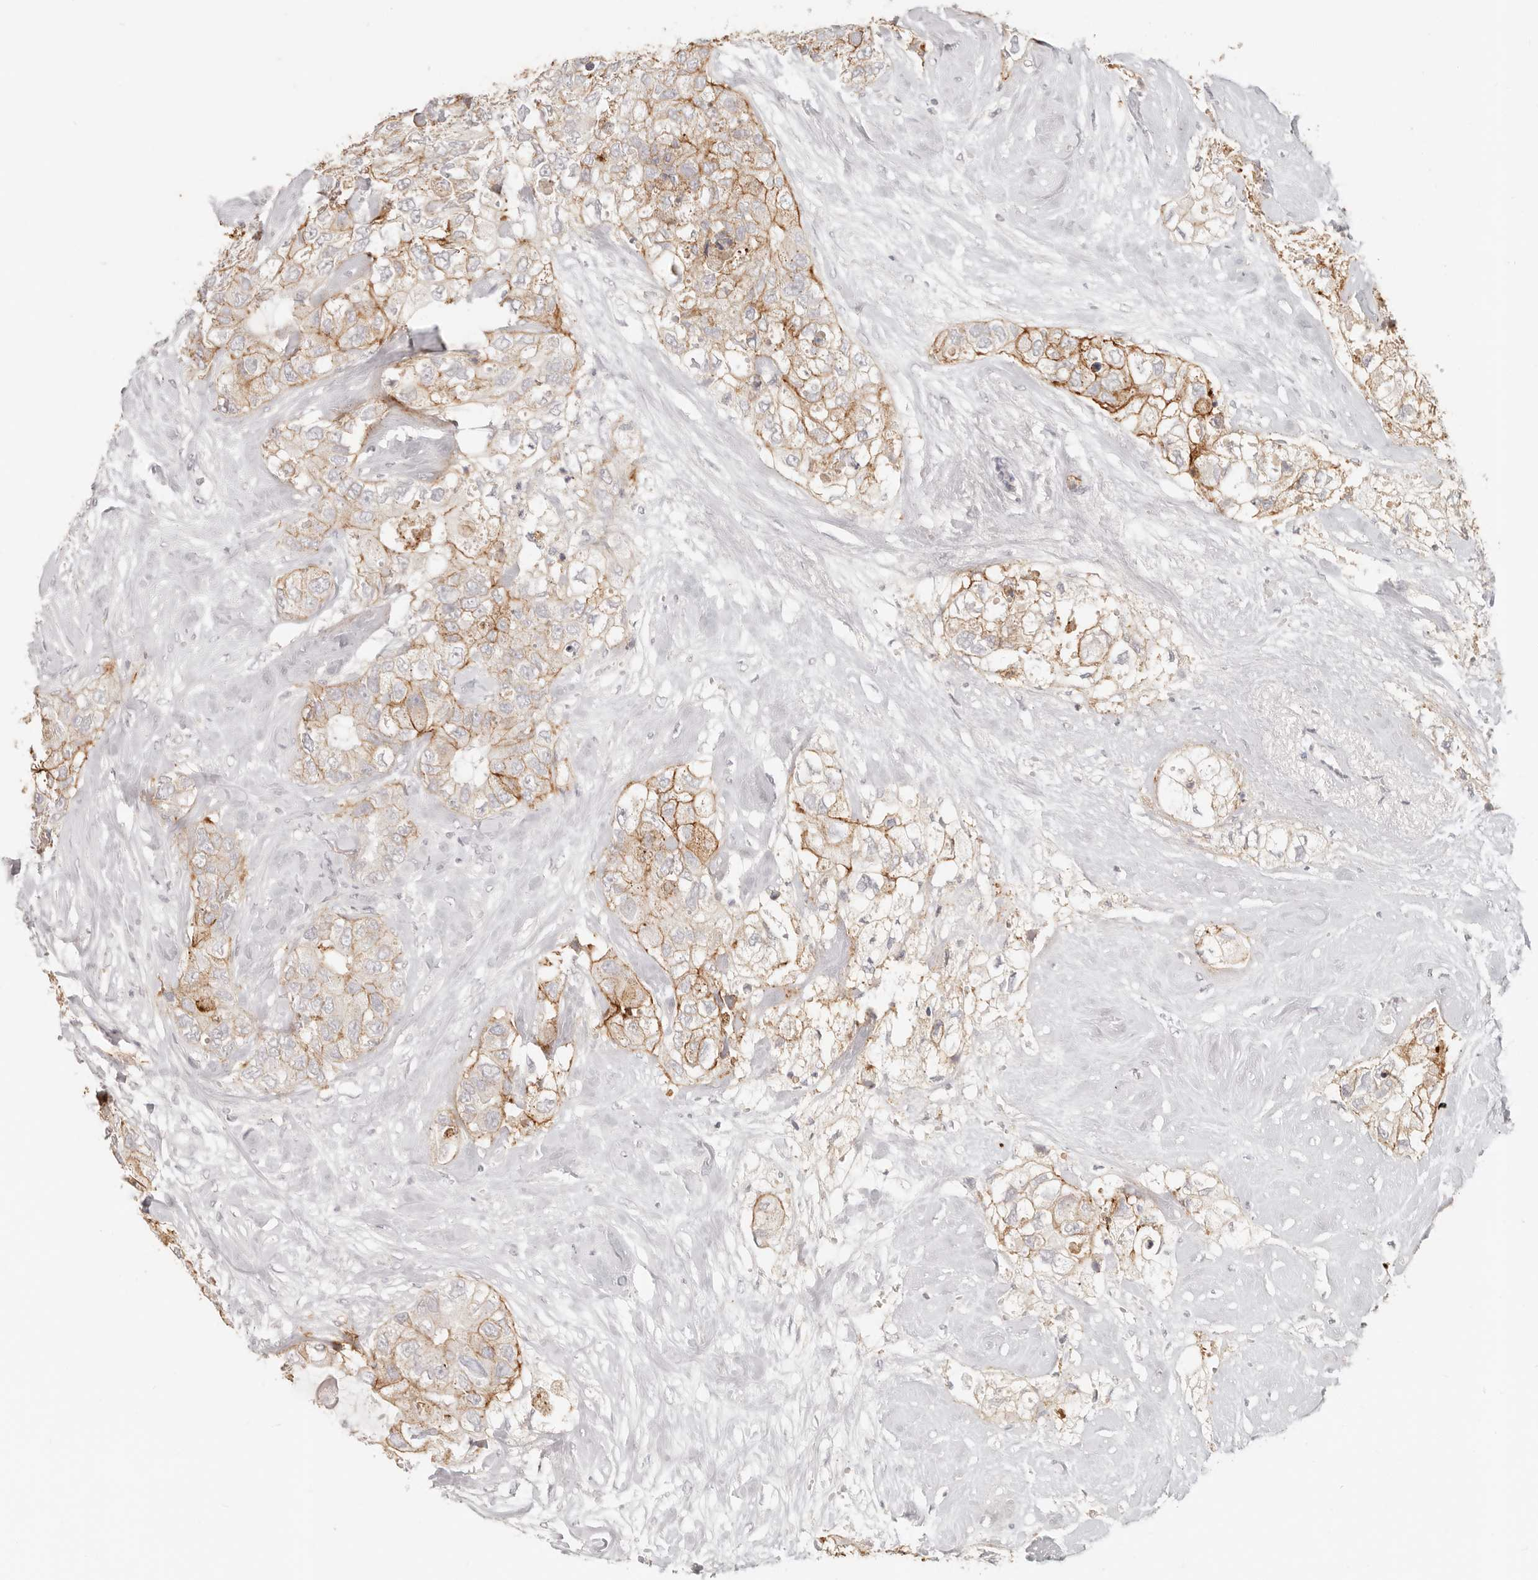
{"staining": {"intensity": "moderate", "quantity": ">75%", "location": "cytoplasmic/membranous"}, "tissue": "breast cancer", "cell_type": "Tumor cells", "image_type": "cancer", "snomed": [{"axis": "morphology", "description": "Duct carcinoma"}, {"axis": "topography", "description": "Breast"}], "caption": "Tumor cells reveal medium levels of moderate cytoplasmic/membranous expression in approximately >75% of cells in human breast cancer. The staining is performed using DAB brown chromogen to label protein expression. The nuclei are counter-stained blue using hematoxylin.", "gene": "EPCAM", "patient": {"sex": "female", "age": 62}}